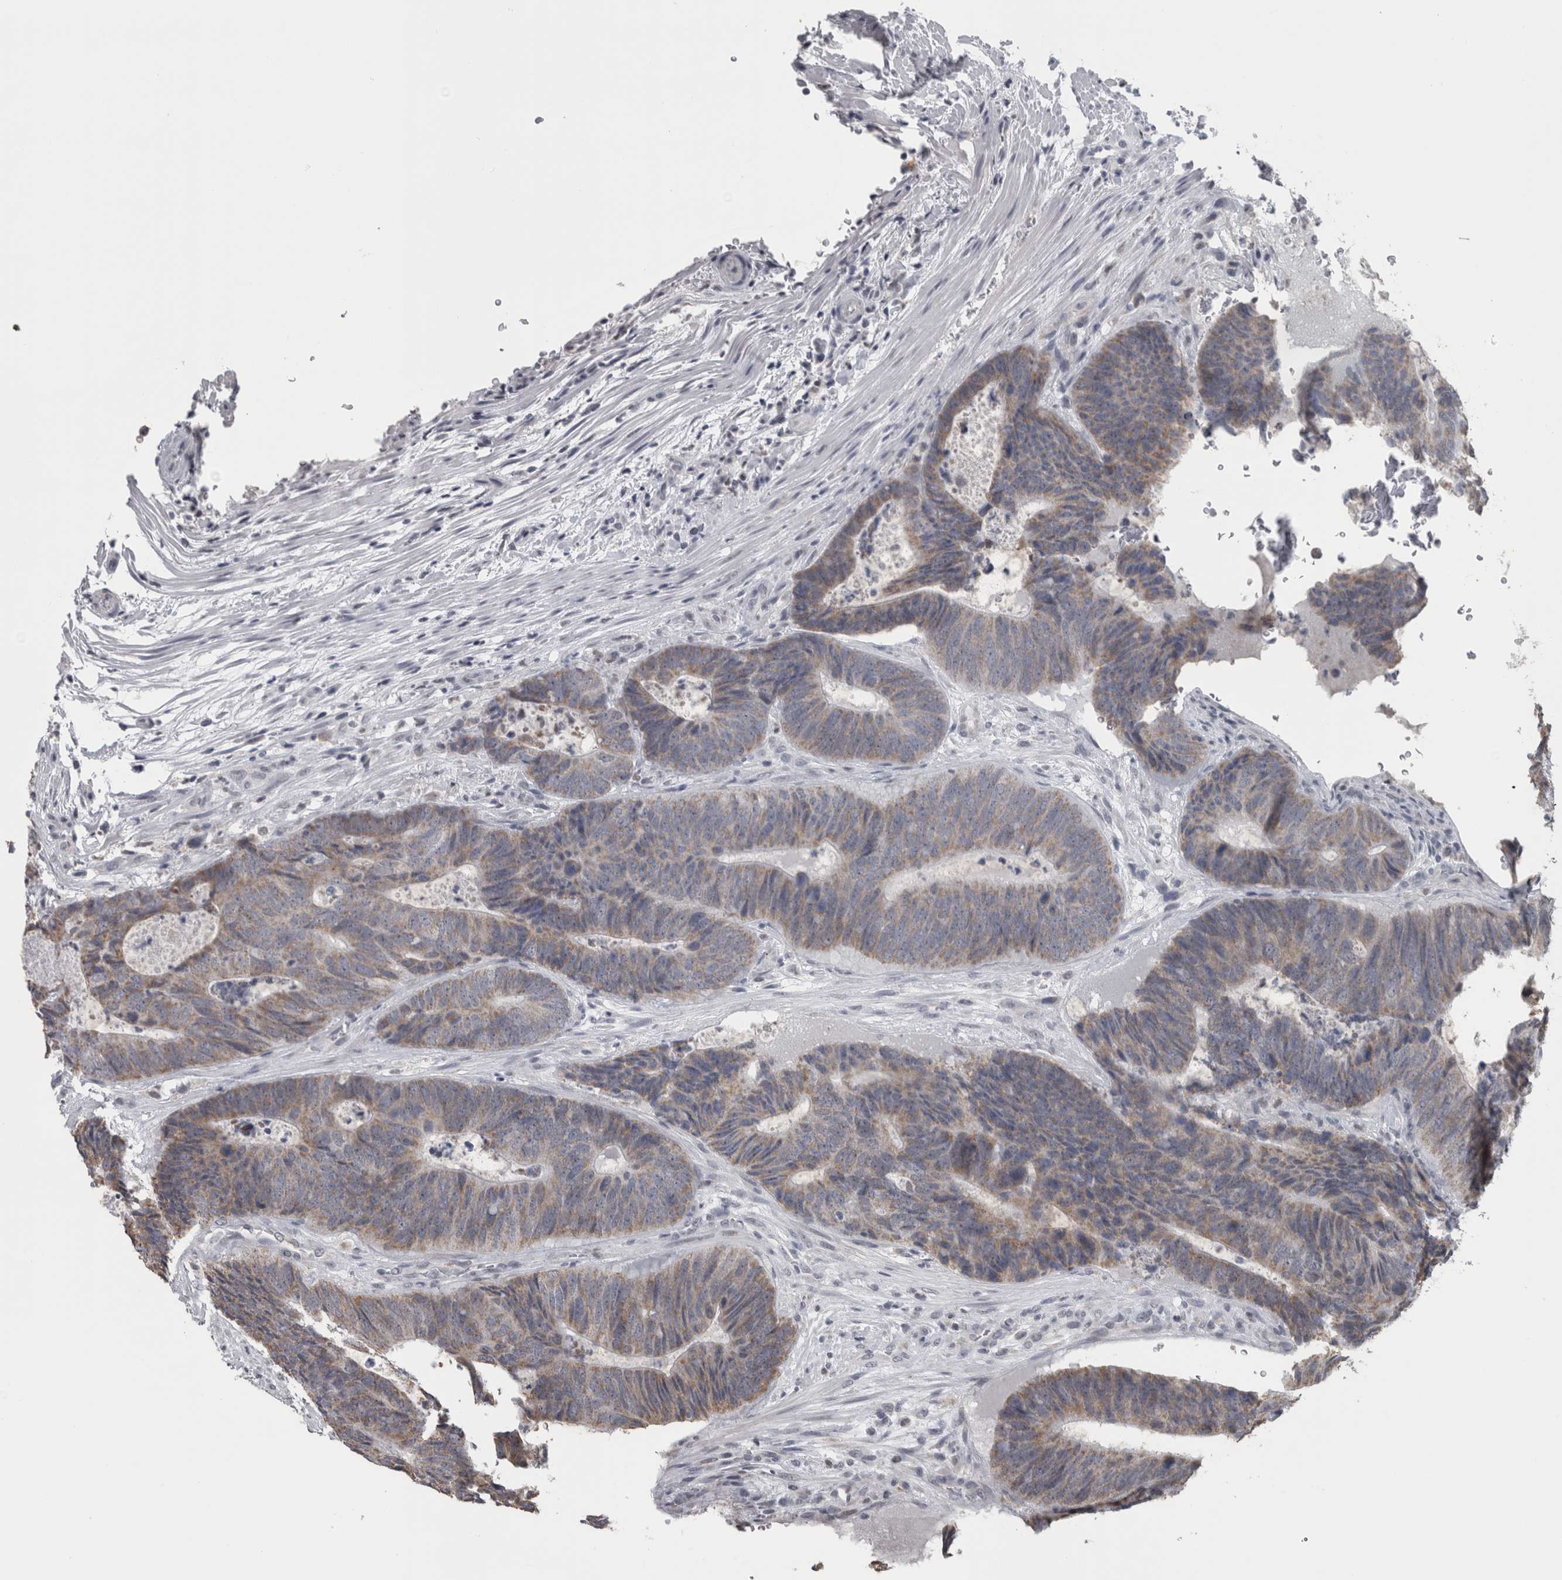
{"staining": {"intensity": "weak", "quantity": ">75%", "location": "cytoplasmic/membranous"}, "tissue": "colorectal cancer", "cell_type": "Tumor cells", "image_type": "cancer", "snomed": [{"axis": "morphology", "description": "Adenocarcinoma, NOS"}, {"axis": "topography", "description": "Colon"}], "caption": "An immunohistochemistry (IHC) photomicrograph of tumor tissue is shown. Protein staining in brown labels weak cytoplasmic/membranous positivity in colorectal cancer within tumor cells.", "gene": "OR2K2", "patient": {"sex": "male", "age": 56}}